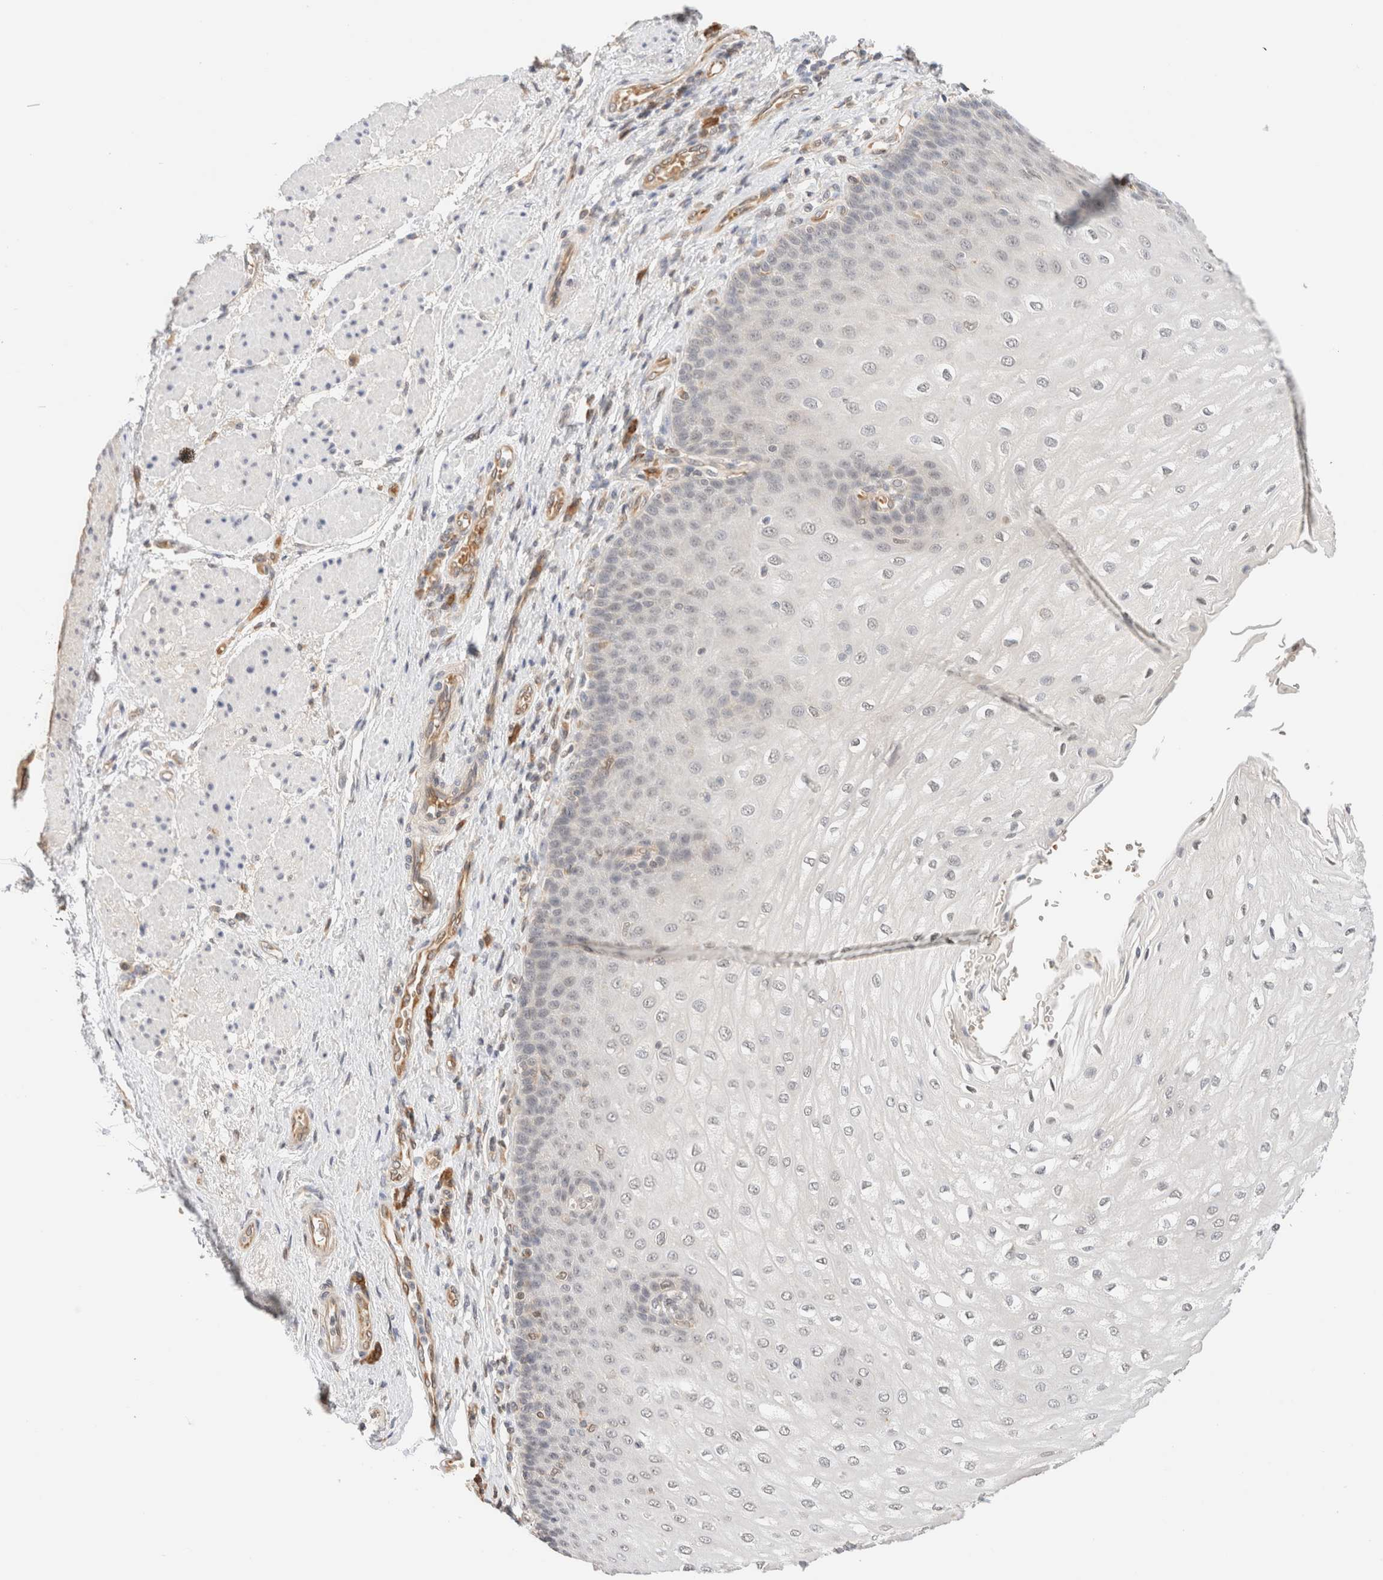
{"staining": {"intensity": "negative", "quantity": "none", "location": "none"}, "tissue": "esophagus", "cell_type": "Squamous epithelial cells", "image_type": "normal", "snomed": [{"axis": "morphology", "description": "Normal tissue, NOS"}, {"axis": "topography", "description": "Esophagus"}], "caption": "Protein analysis of normal esophagus demonstrates no significant positivity in squamous epithelial cells. (DAB immunohistochemistry (IHC) visualized using brightfield microscopy, high magnification).", "gene": "SYVN1", "patient": {"sex": "male", "age": 54}}